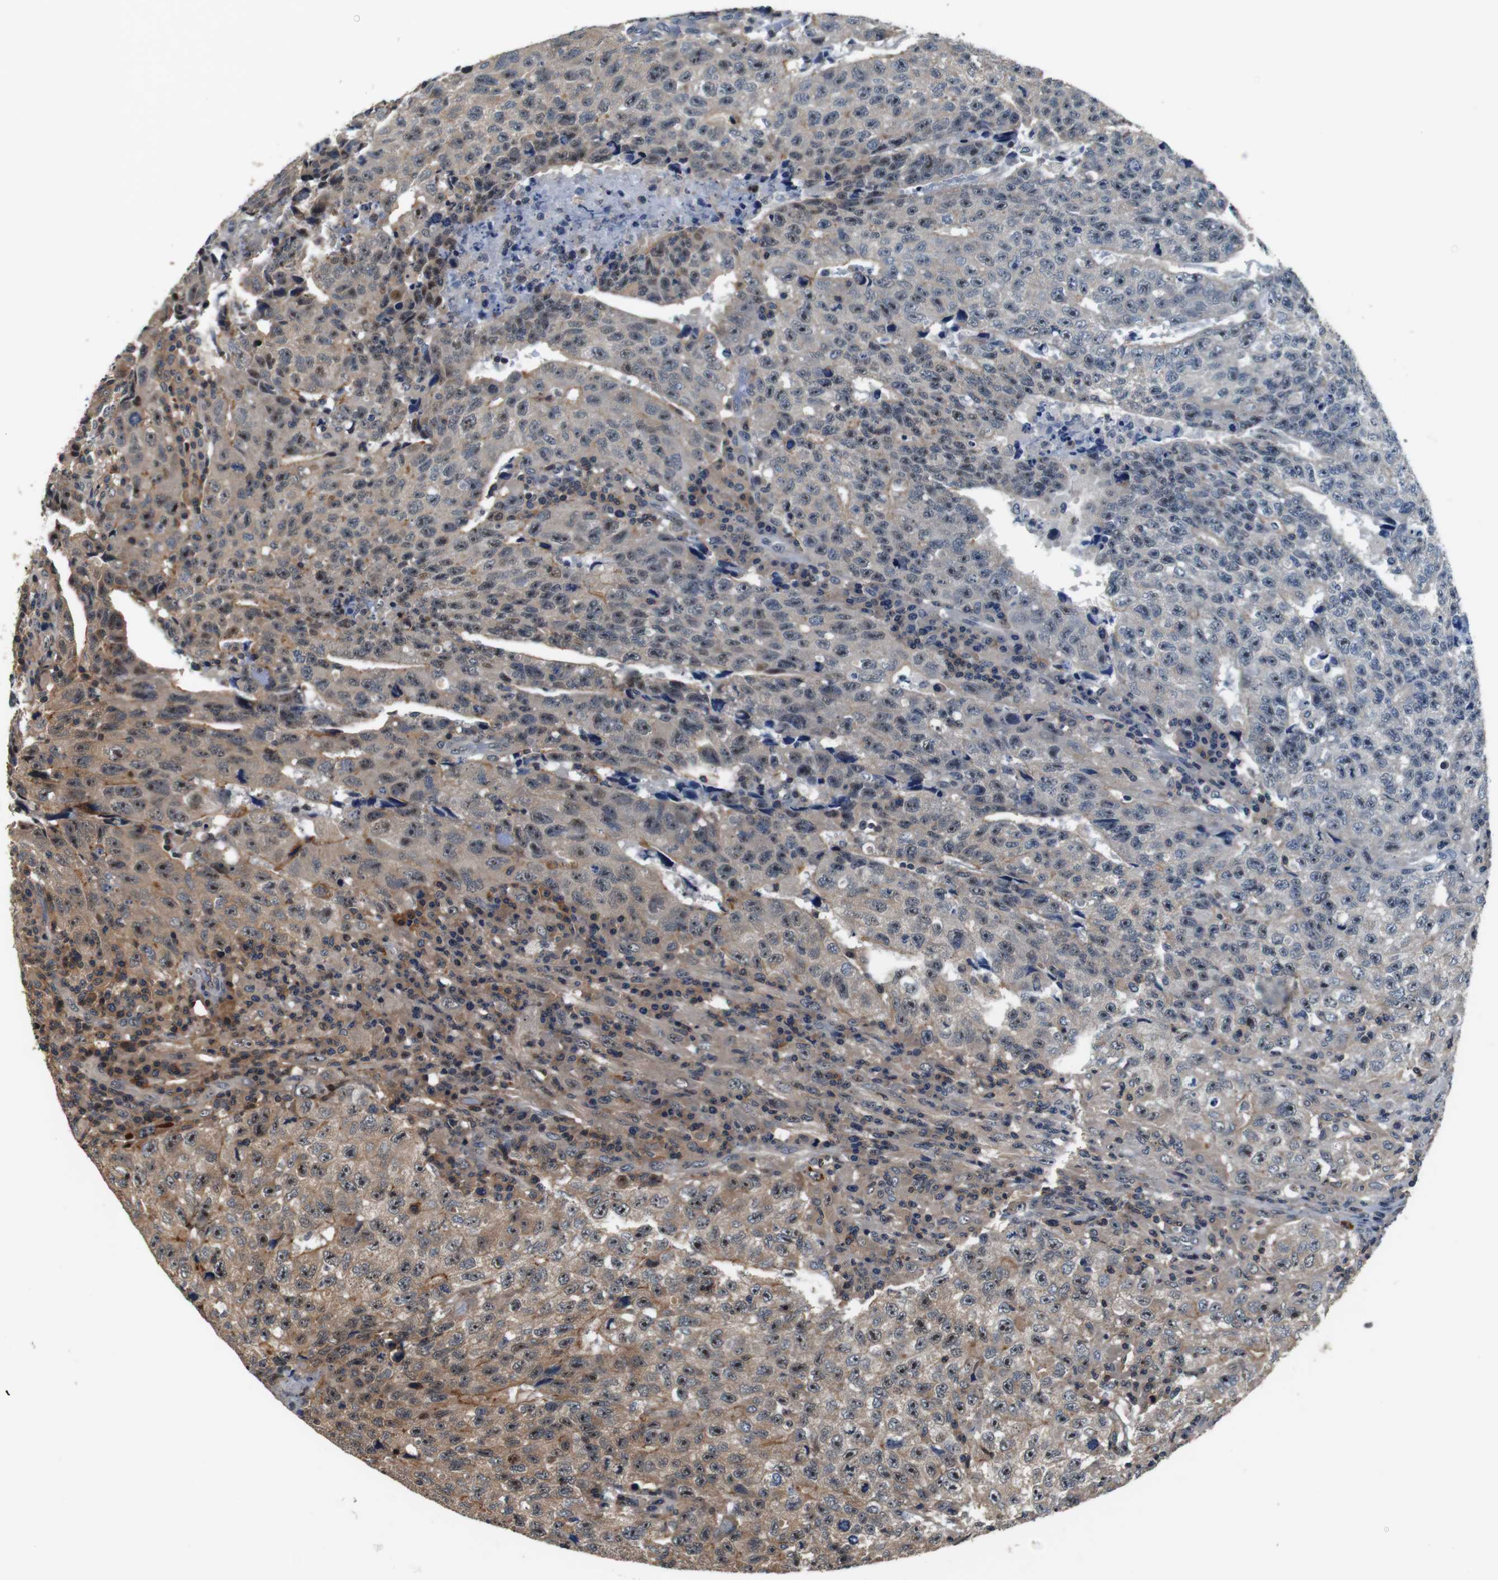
{"staining": {"intensity": "weak", "quantity": "25%-75%", "location": "cytoplasmic/membranous"}, "tissue": "testis cancer", "cell_type": "Tumor cells", "image_type": "cancer", "snomed": [{"axis": "morphology", "description": "Necrosis, NOS"}, {"axis": "morphology", "description": "Carcinoma, Embryonal, NOS"}, {"axis": "topography", "description": "Testis"}], "caption": "Immunohistochemistry micrograph of human testis cancer (embryonal carcinoma) stained for a protein (brown), which reveals low levels of weak cytoplasmic/membranous staining in about 25%-75% of tumor cells.", "gene": "LRP4", "patient": {"sex": "male", "age": 19}}